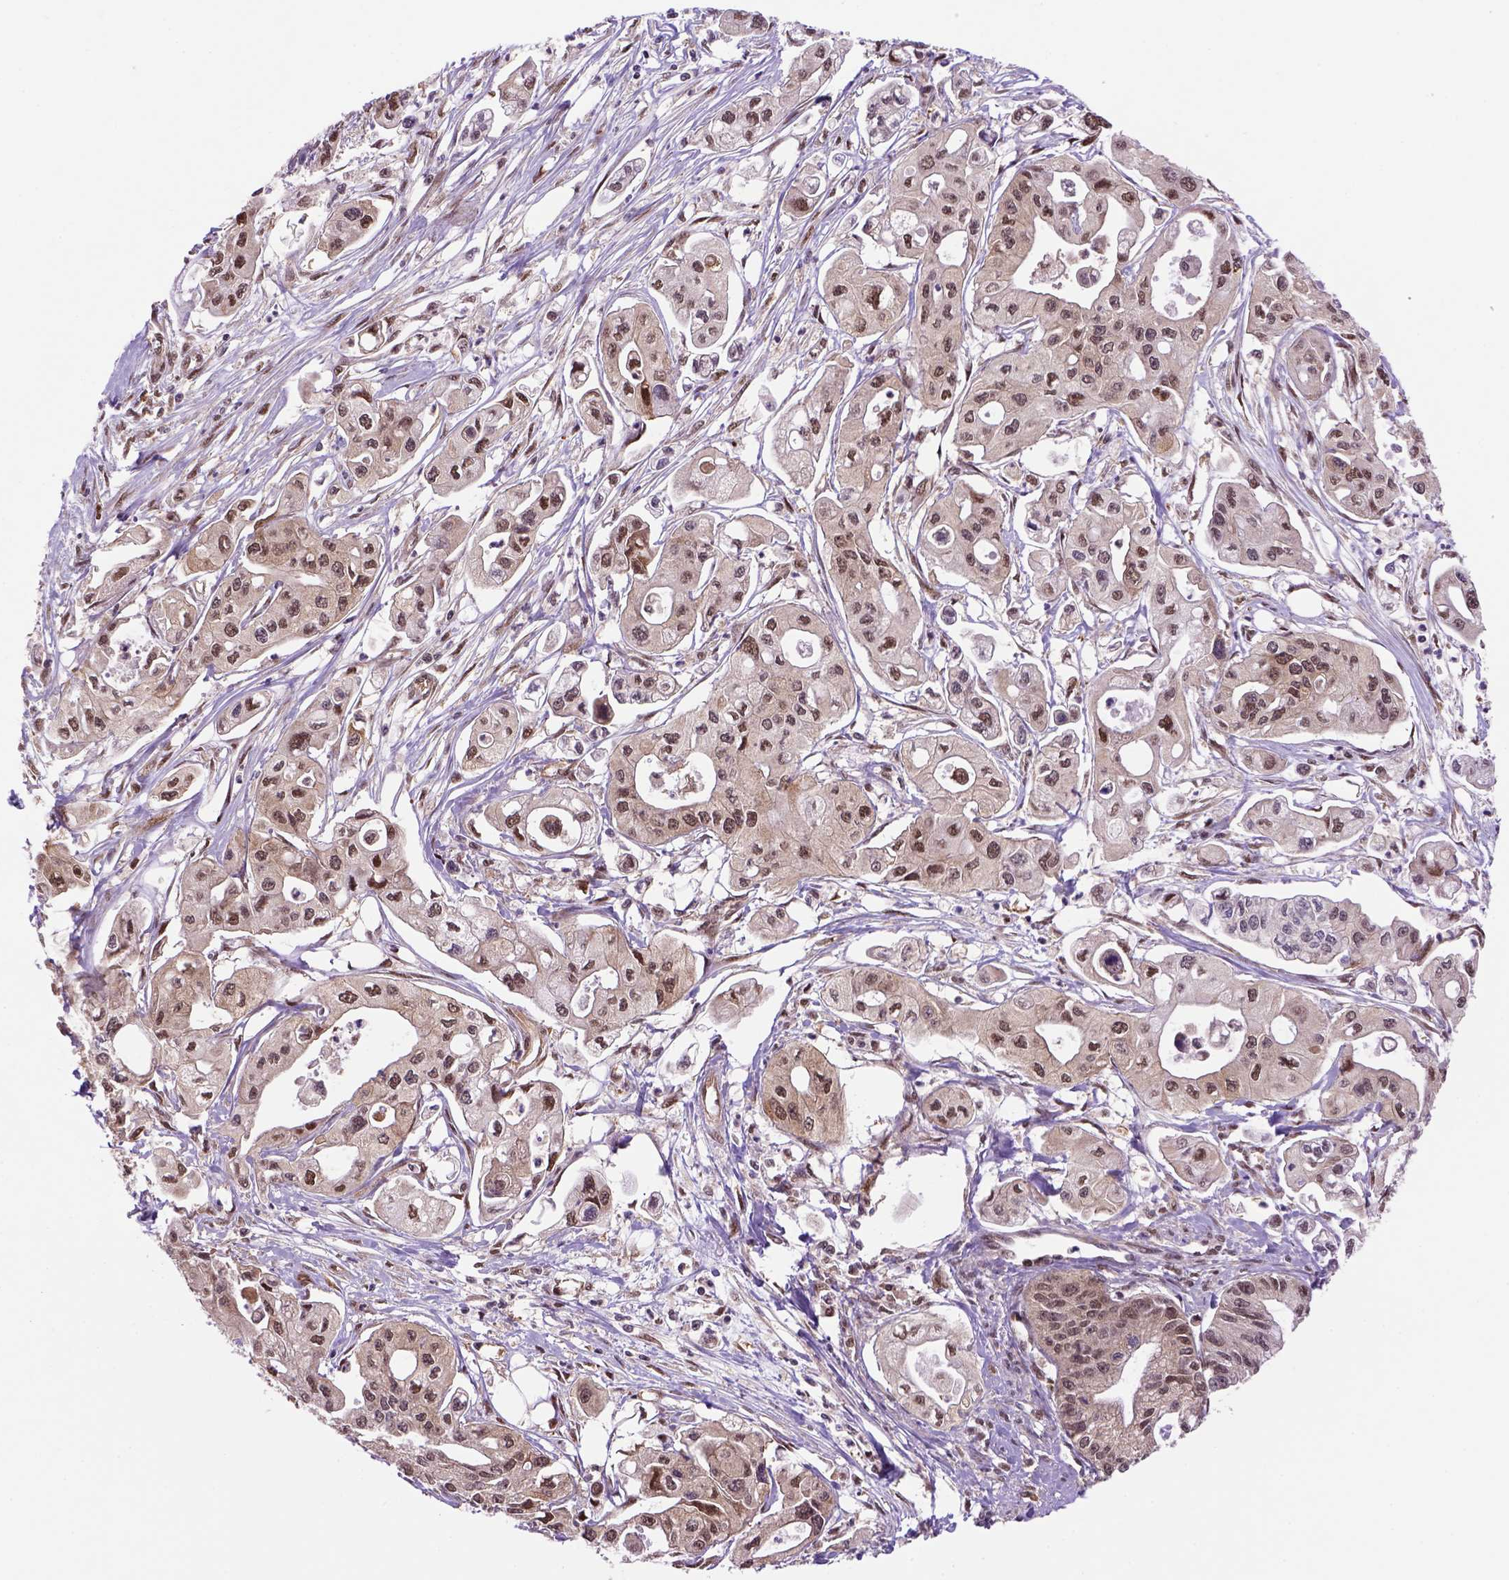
{"staining": {"intensity": "moderate", "quantity": ">75%", "location": "nuclear"}, "tissue": "pancreatic cancer", "cell_type": "Tumor cells", "image_type": "cancer", "snomed": [{"axis": "morphology", "description": "Adenocarcinoma, NOS"}, {"axis": "topography", "description": "Pancreas"}], "caption": "There is medium levels of moderate nuclear positivity in tumor cells of pancreatic cancer, as demonstrated by immunohistochemical staining (brown color).", "gene": "PSMC2", "patient": {"sex": "male", "age": 70}}